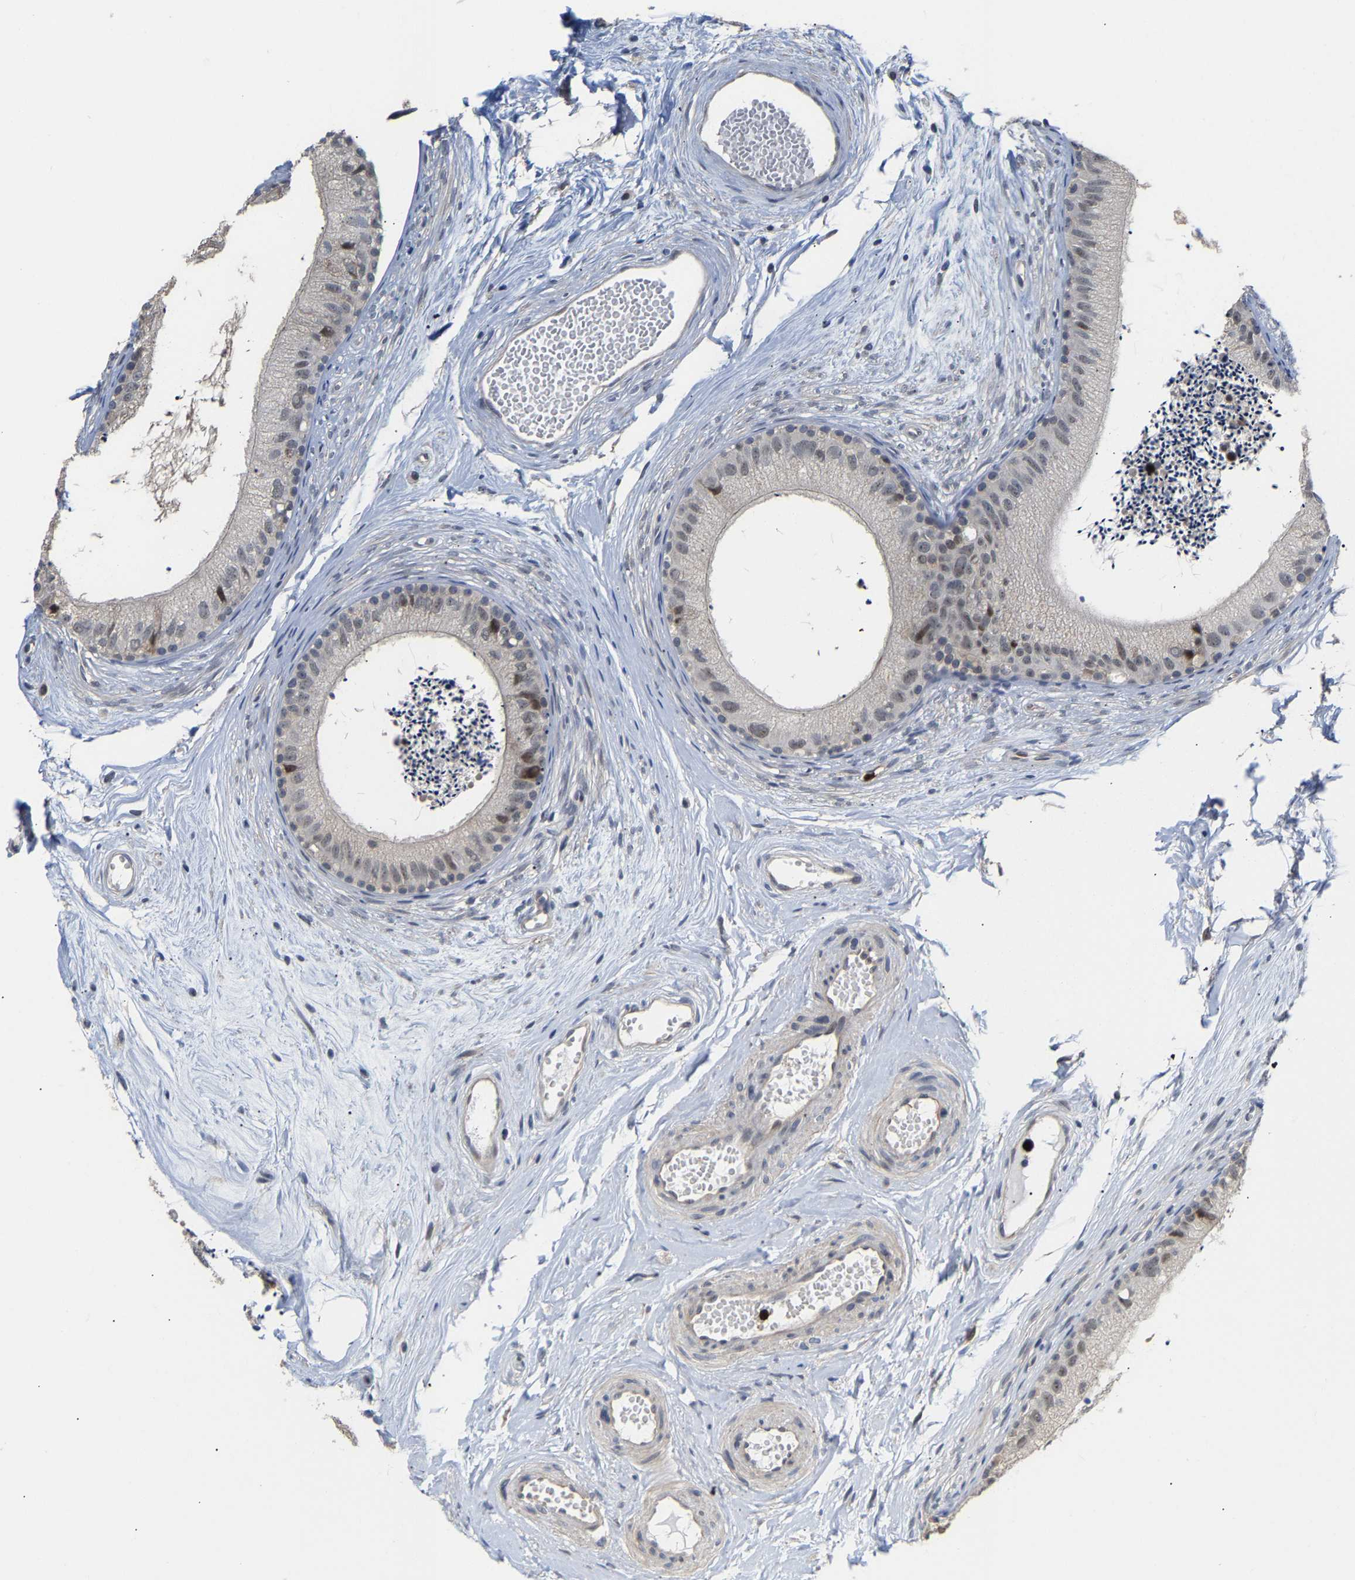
{"staining": {"intensity": "weak", "quantity": "25%-75%", "location": "nuclear"}, "tissue": "epididymis", "cell_type": "Glandular cells", "image_type": "normal", "snomed": [{"axis": "morphology", "description": "Normal tissue, NOS"}, {"axis": "topography", "description": "Epididymis"}], "caption": "IHC of normal epididymis displays low levels of weak nuclear positivity in approximately 25%-75% of glandular cells.", "gene": "TDRD7", "patient": {"sex": "male", "age": 56}}